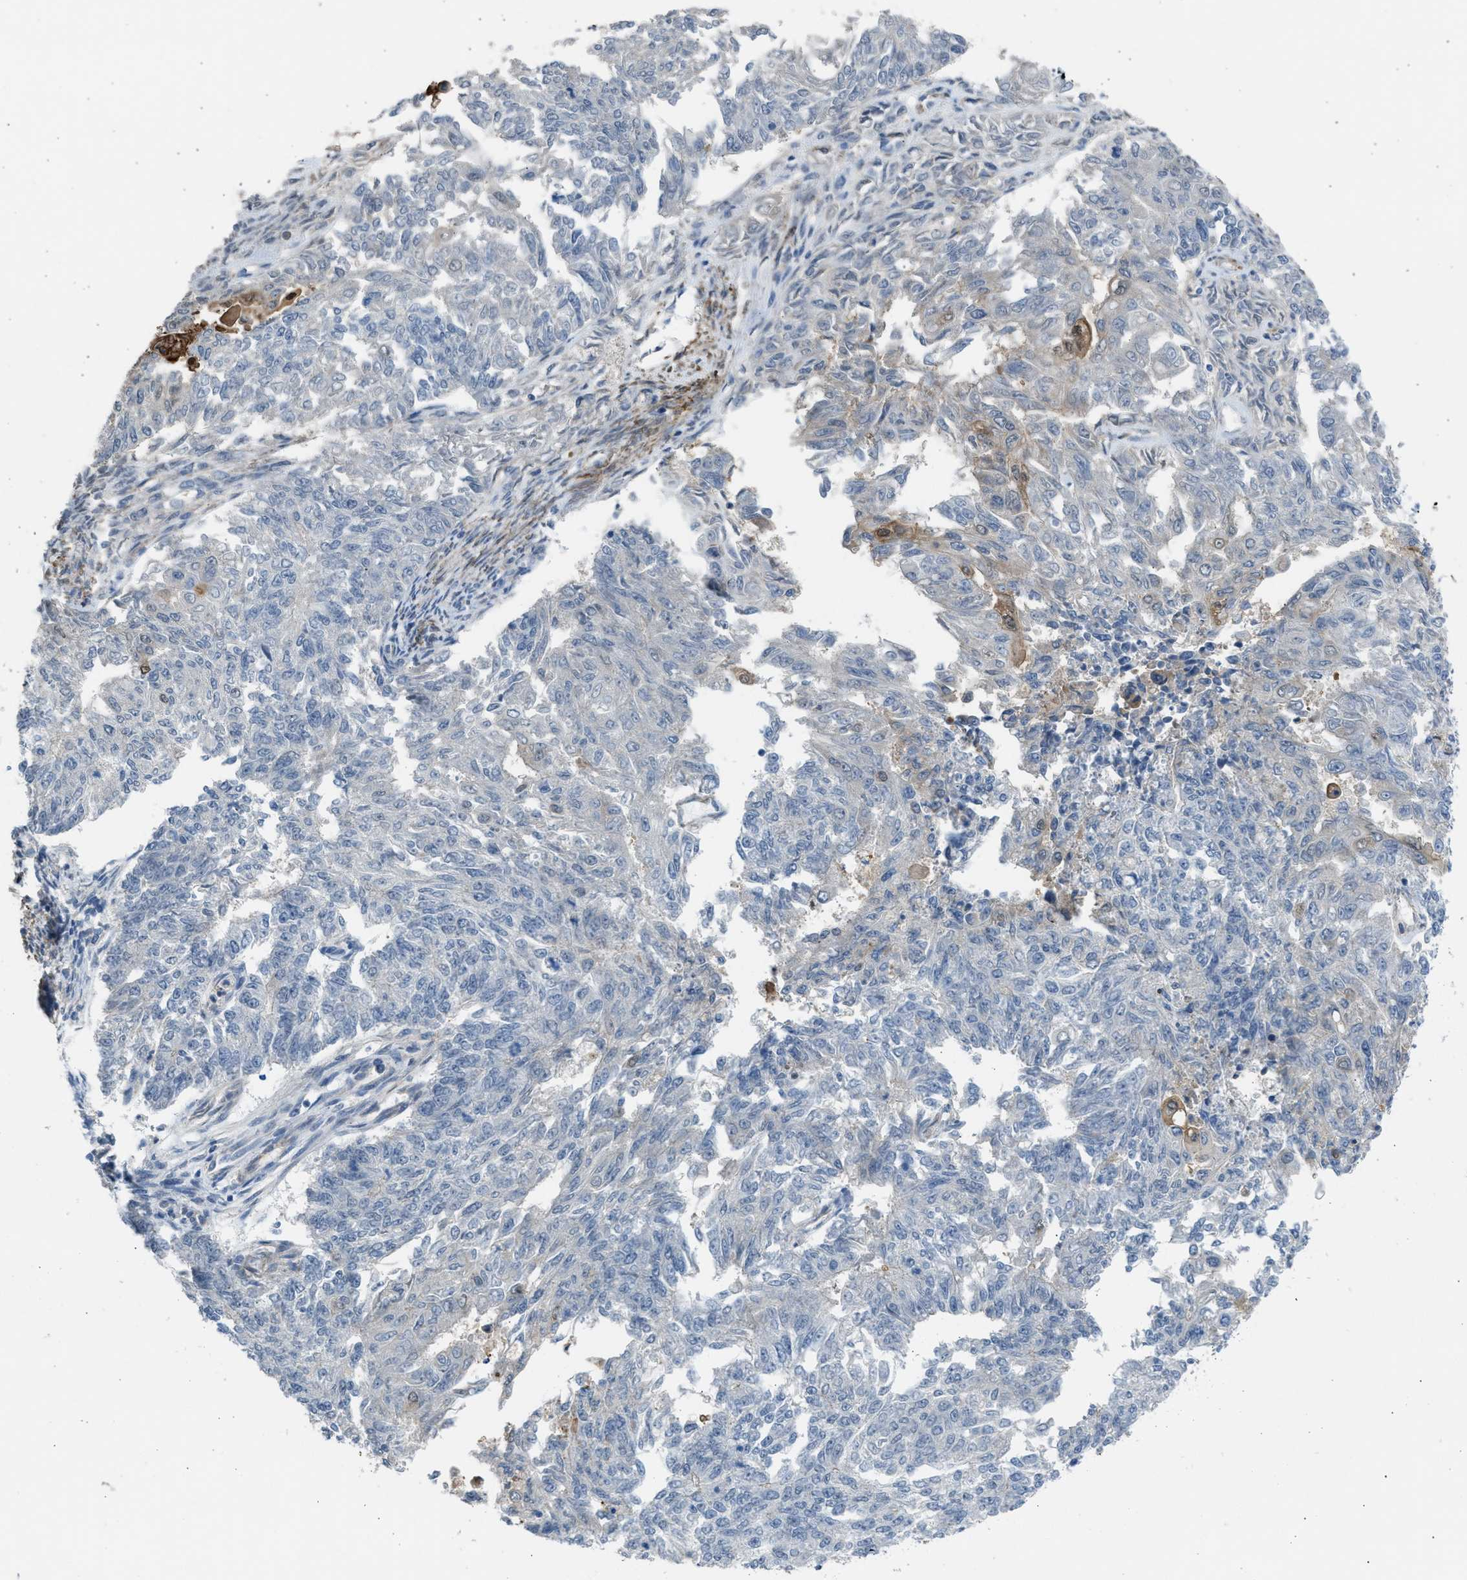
{"staining": {"intensity": "negative", "quantity": "none", "location": "none"}, "tissue": "endometrial cancer", "cell_type": "Tumor cells", "image_type": "cancer", "snomed": [{"axis": "morphology", "description": "Adenocarcinoma, NOS"}, {"axis": "topography", "description": "Endometrium"}], "caption": "An immunohistochemistry histopathology image of endometrial adenocarcinoma is shown. There is no staining in tumor cells of endometrial adenocarcinoma.", "gene": "PCNX3", "patient": {"sex": "female", "age": 32}}